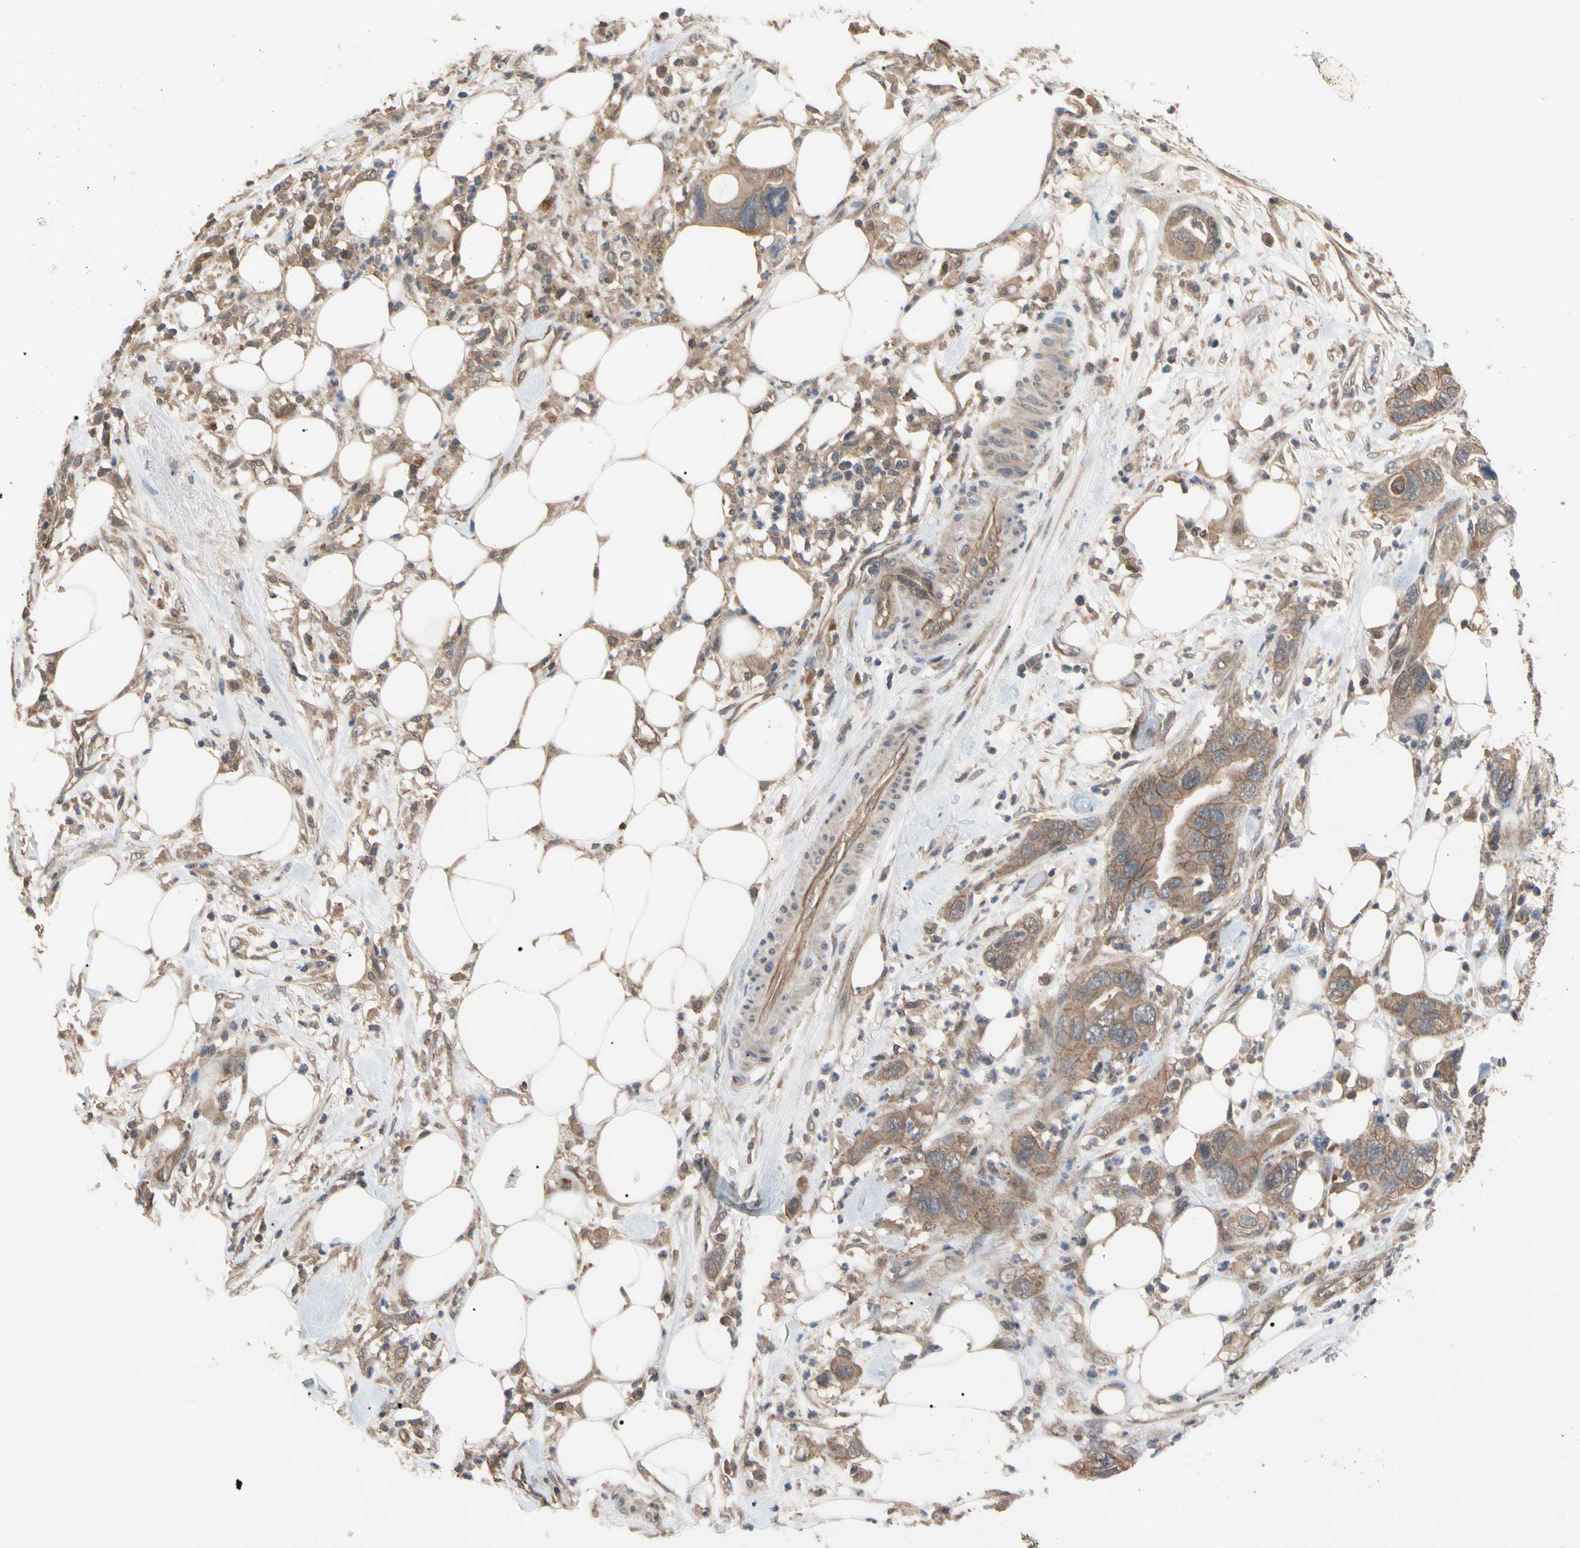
{"staining": {"intensity": "moderate", "quantity": ">75%", "location": "cytoplasmic/membranous"}, "tissue": "pancreatic cancer", "cell_type": "Tumor cells", "image_type": "cancer", "snomed": [{"axis": "morphology", "description": "Adenocarcinoma, NOS"}, {"axis": "topography", "description": "Pancreas"}], "caption": "A micrograph of human pancreatic adenocarcinoma stained for a protein reveals moderate cytoplasmic/membranous brown staining in tumor cells. The protein of interest is stained brown, and the nuclei are stained in blue (DAB (3,3'-diaminobenzidine) IHC with brightfield microscopy, high magnification).", "gene": "DPP8", "patient": {"sex": "female", "age": 71}}